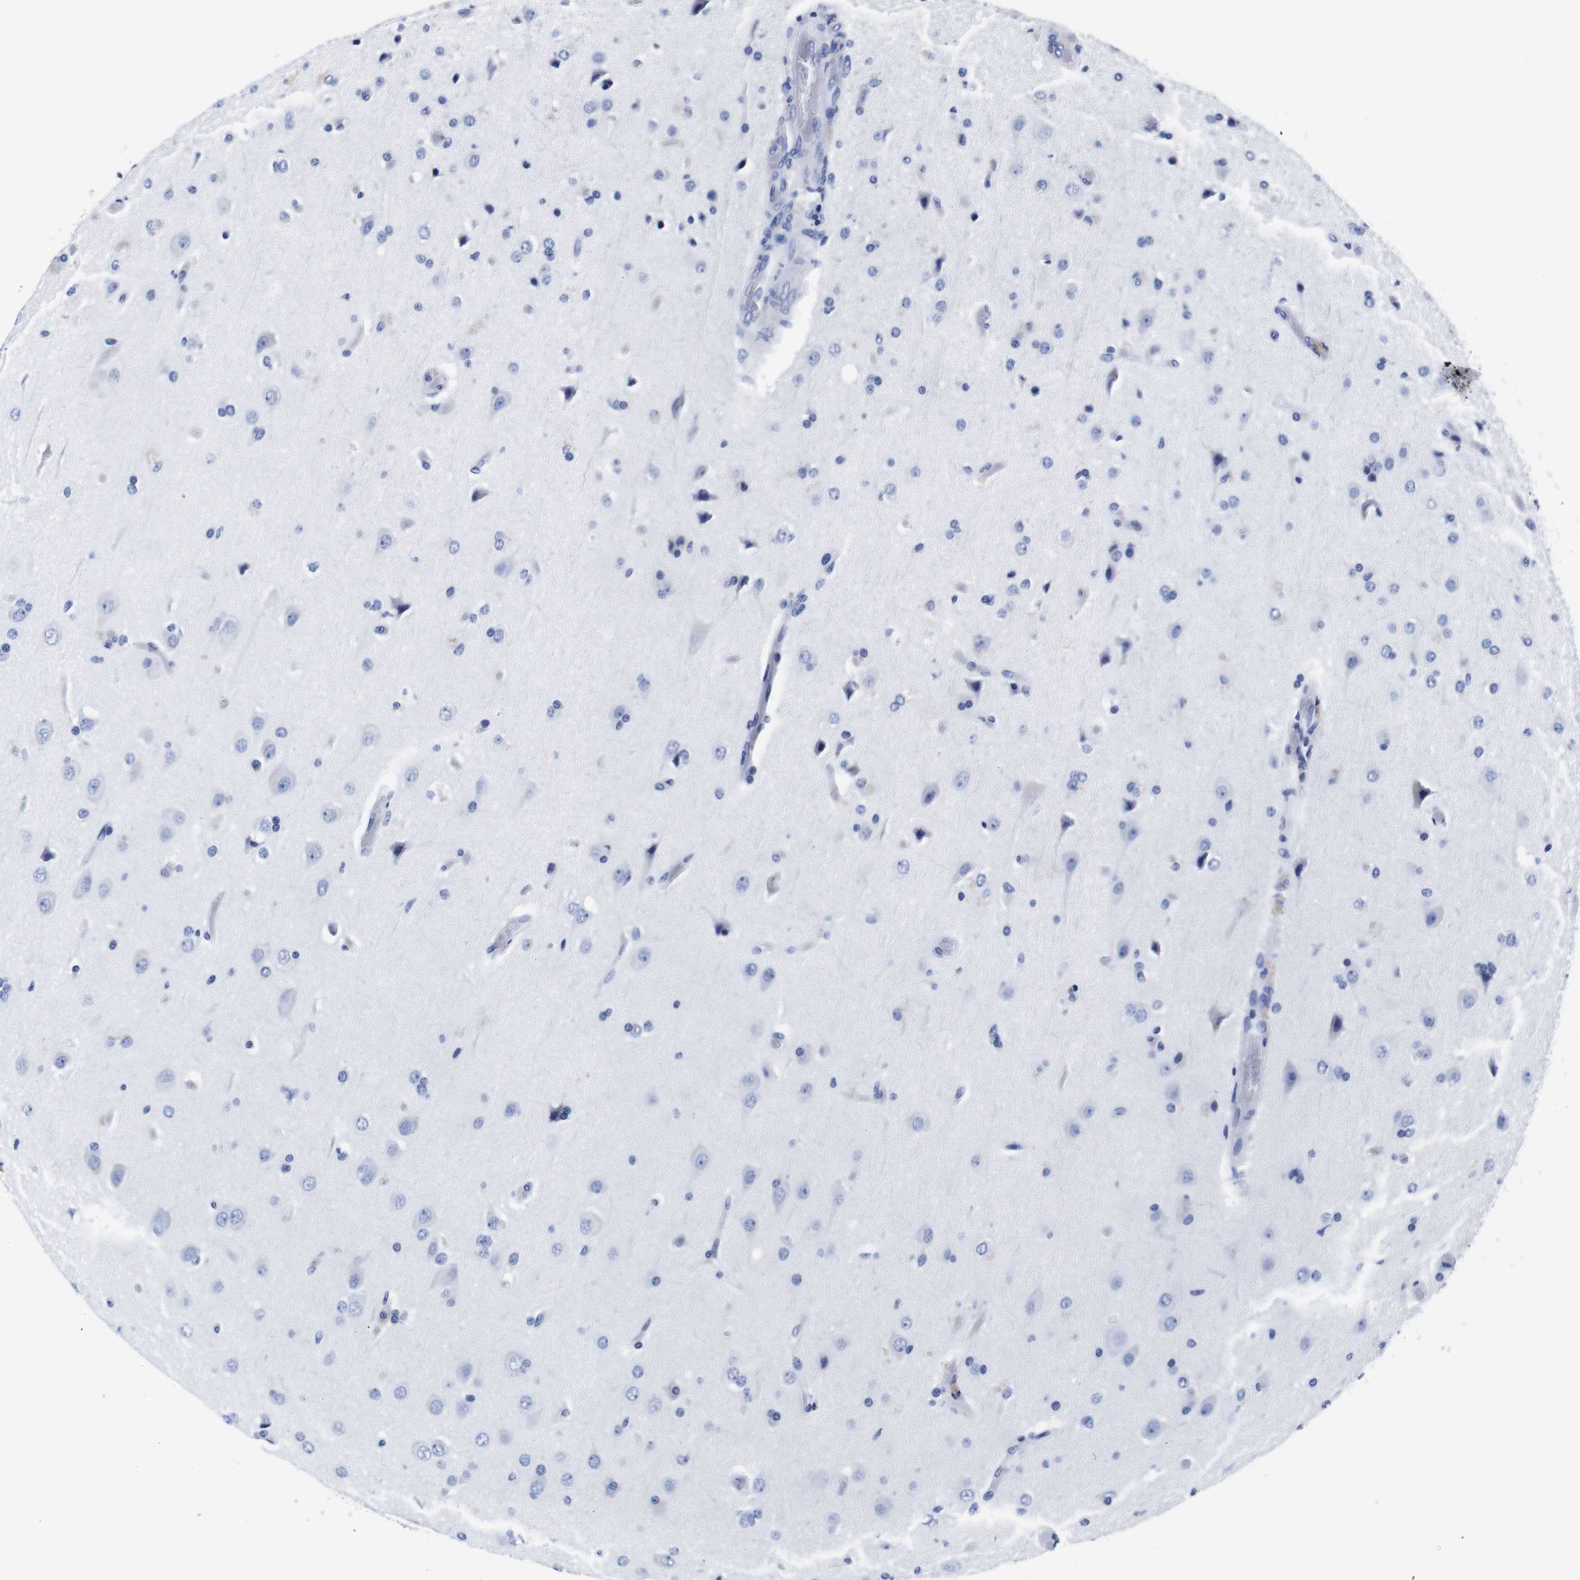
{"staining": {"intensity": "negative", "quantity": "none", "location": "none"}, "tissue": "glioma", "cell_type": "Tumor cells", "image_type": "cancer", "snomed": [{"axis": "morphology", "description": "Normal tissue, NOS"}, {"axis": "morphology", "description": "Glioma, malignant, High grade"}, {"axis": "topography", "description": "Cerebral cortex"}], "caption": "IHC image of neoplastic tissue: glioma stained with DAB (3,3'-diaminobenzidine) displays no significant protein expression in tumor cells.", "gene": "CLEC4G", "patient": {"sex": "male", "age": 77}}